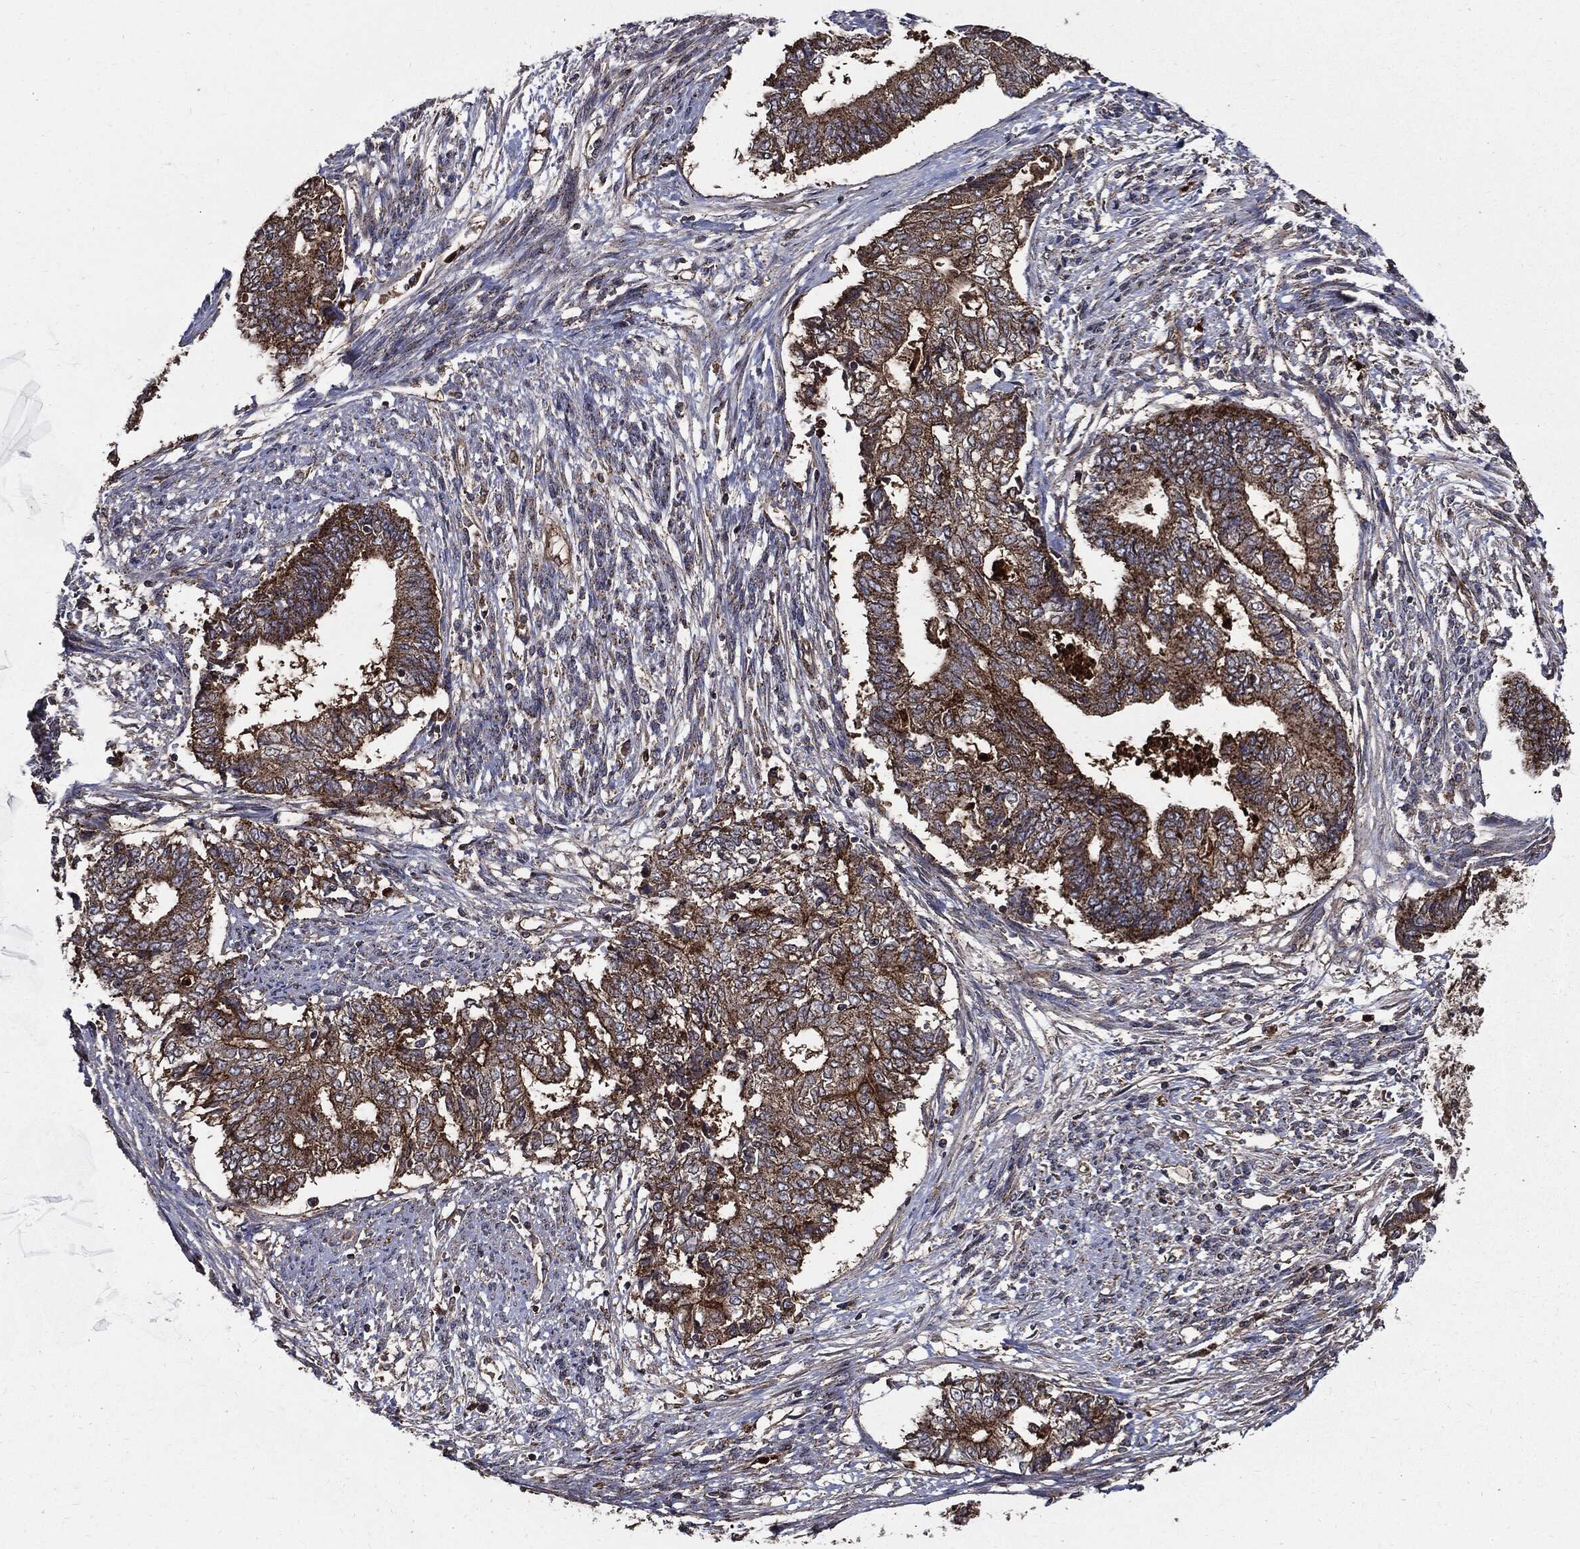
{"staining": {"intensity": "strong", "quantity": "25%-75%", "location": "cytoplasmic/membranous"}, "tissue": "endometrial cancer", "cell_type": "Tumor cells", "image_type": "cancer", "snomed": [{"axis": "morphology", "description": "Adenocarcinoma, NOS"}, {"axis": "topography", "description": "Endometrium"}], "caption": "Tumor cells exhibit high levels of strong cytoplasmic/membranous expression in about 25%-75% of cells in human endometrial cancer. (DAB IHC, brown staining for protein, blue staining for nuclei).", "gene": "PDCD6IP", "patient": {"sex": "female", "age": 65}}